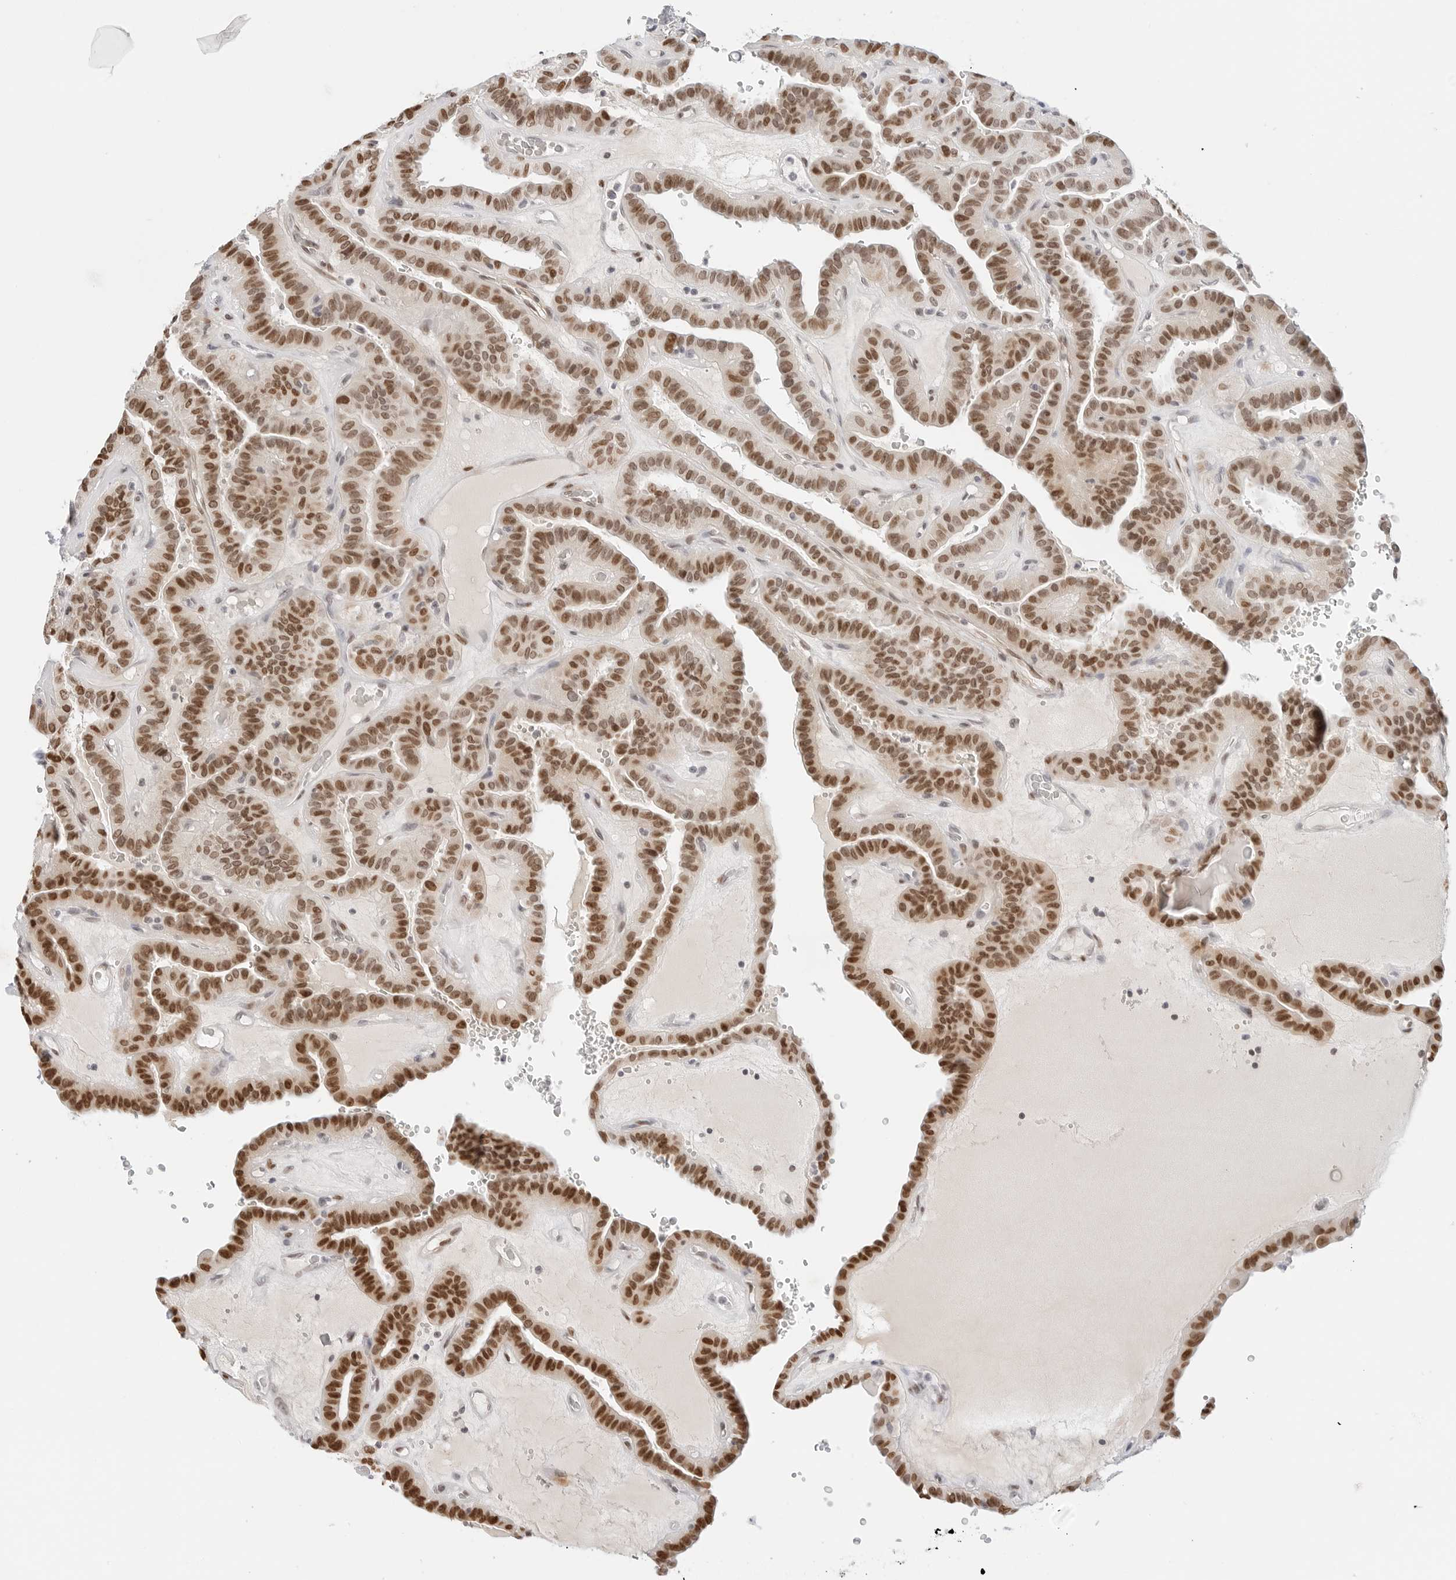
{"staining": {"intensity": "strong", "quantity": ">75%", "location": "nuclear"}, "tissue": "thyroid cancer", "cell_type": "Tumor cells", "image_type": "cancer", "snomed": [{"axis": "morphology", "description": "Papillary adenocarcinoma, NOS"}, {"axis": "topography", "description": "Thyroid gland"}], "caption": "A histopathology image showing strong nuclear staining in approximately >75% of tumor cells in thyroid cancer, as visualized by brown immunohistochemical staining.", "gene": "SPIDR", "patient": {"sex": "male", "age": 77}}